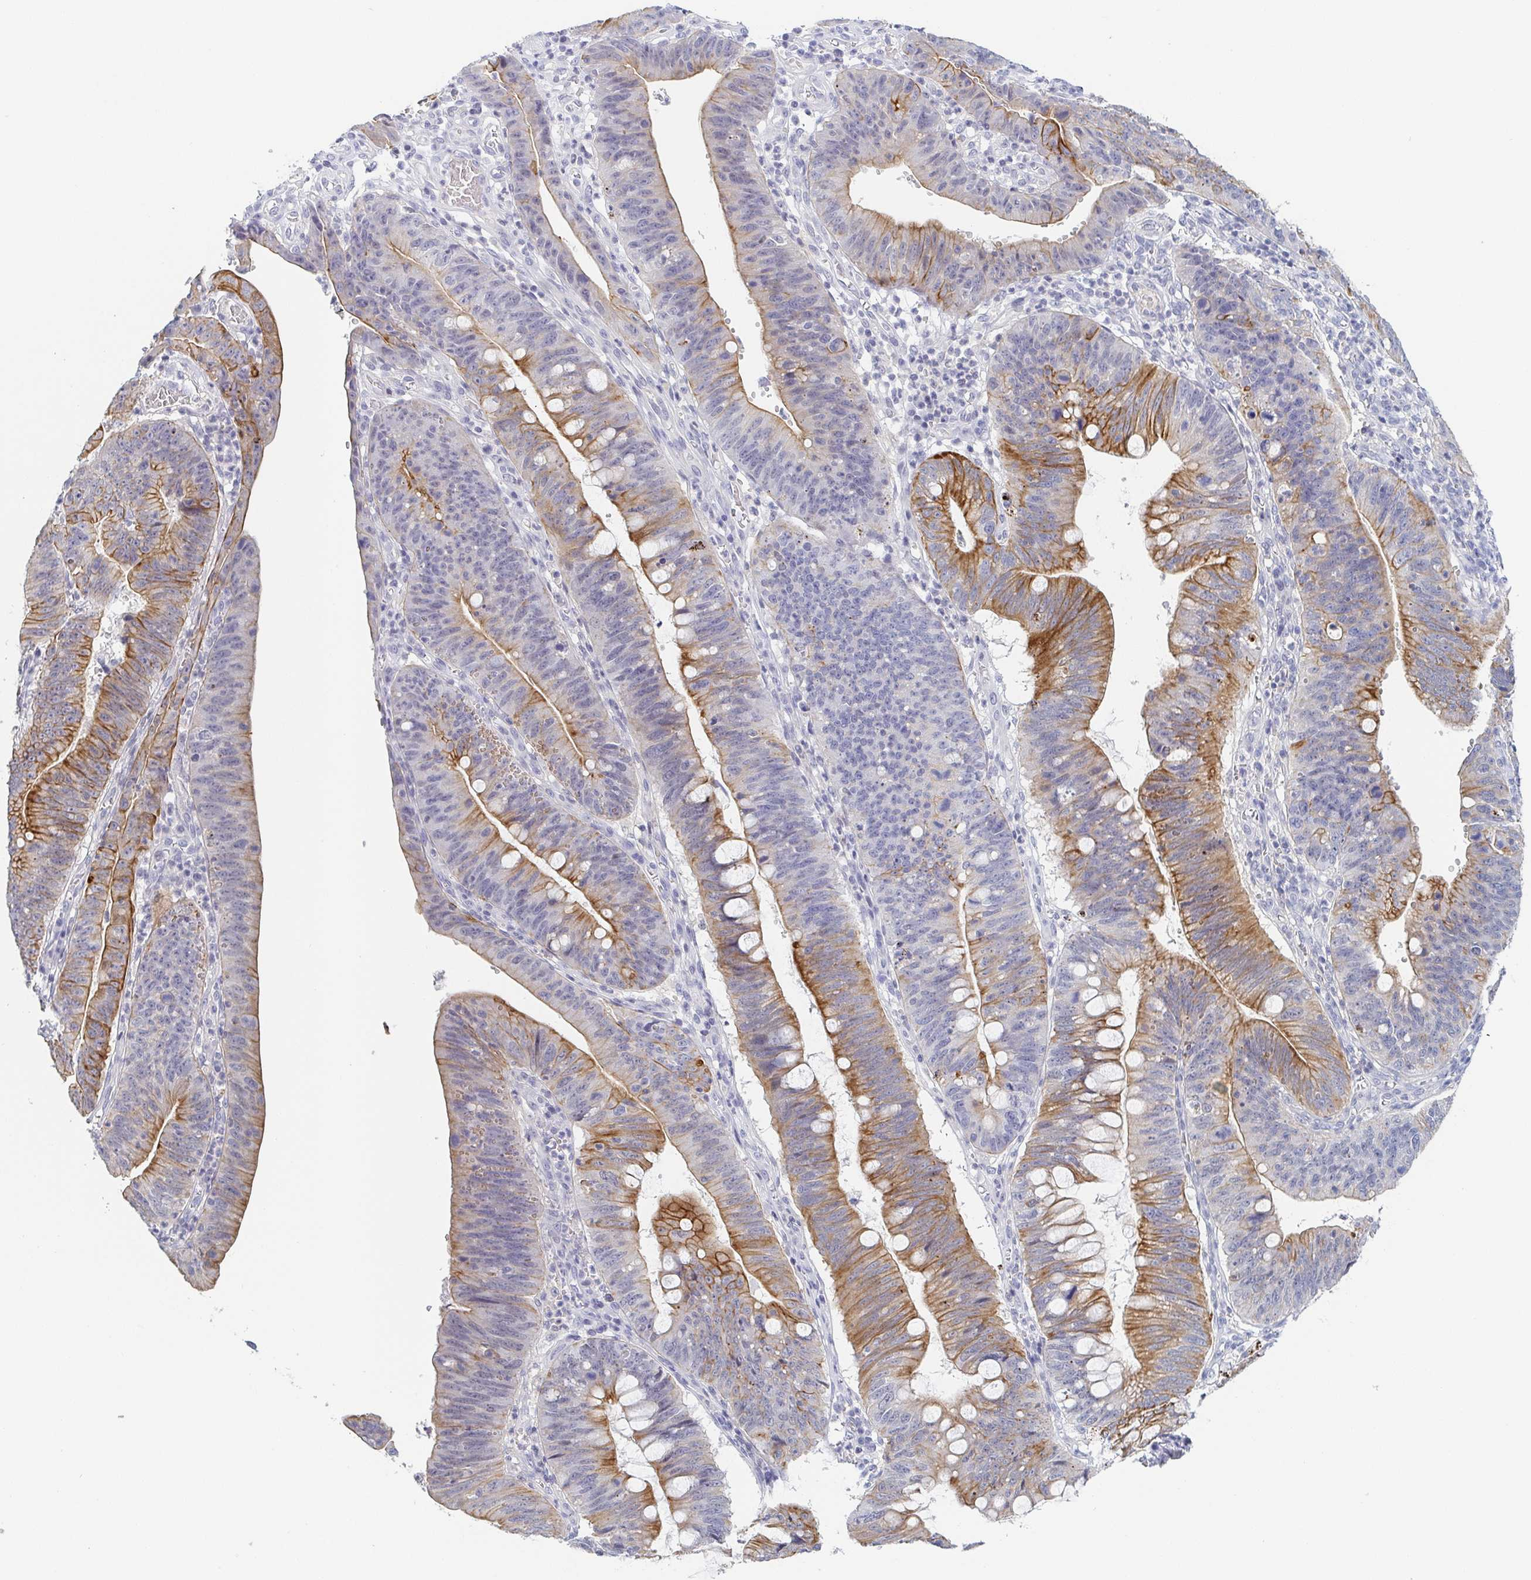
{"staining": {"intensity": "moderate", "quantity": "25%-75%", "location": "cytoplasmic/membranous"}, "tissue": "stomach cancer", "cell_type": "Tumor cells", "image_type": "cancer", "snomed": [{"axis": "morphology", "description": "Adenocarcinoma, NOS"}, {"axis": "topography", "description": "Stomach"}], "caption": "Brown immunohistochemical staining in stomach cancer (adenocarcinoma) demonstrates moderate cytoplasmic/membranous positivity in approximately 25%-75% of tumor cells. The staining is performed using DAB brown chromogen to label protein expression. The nuclei are counter-stained blue using hematoxylin.", "gene": "RHOV", "patient": {"sex": "male", "age": 59}}